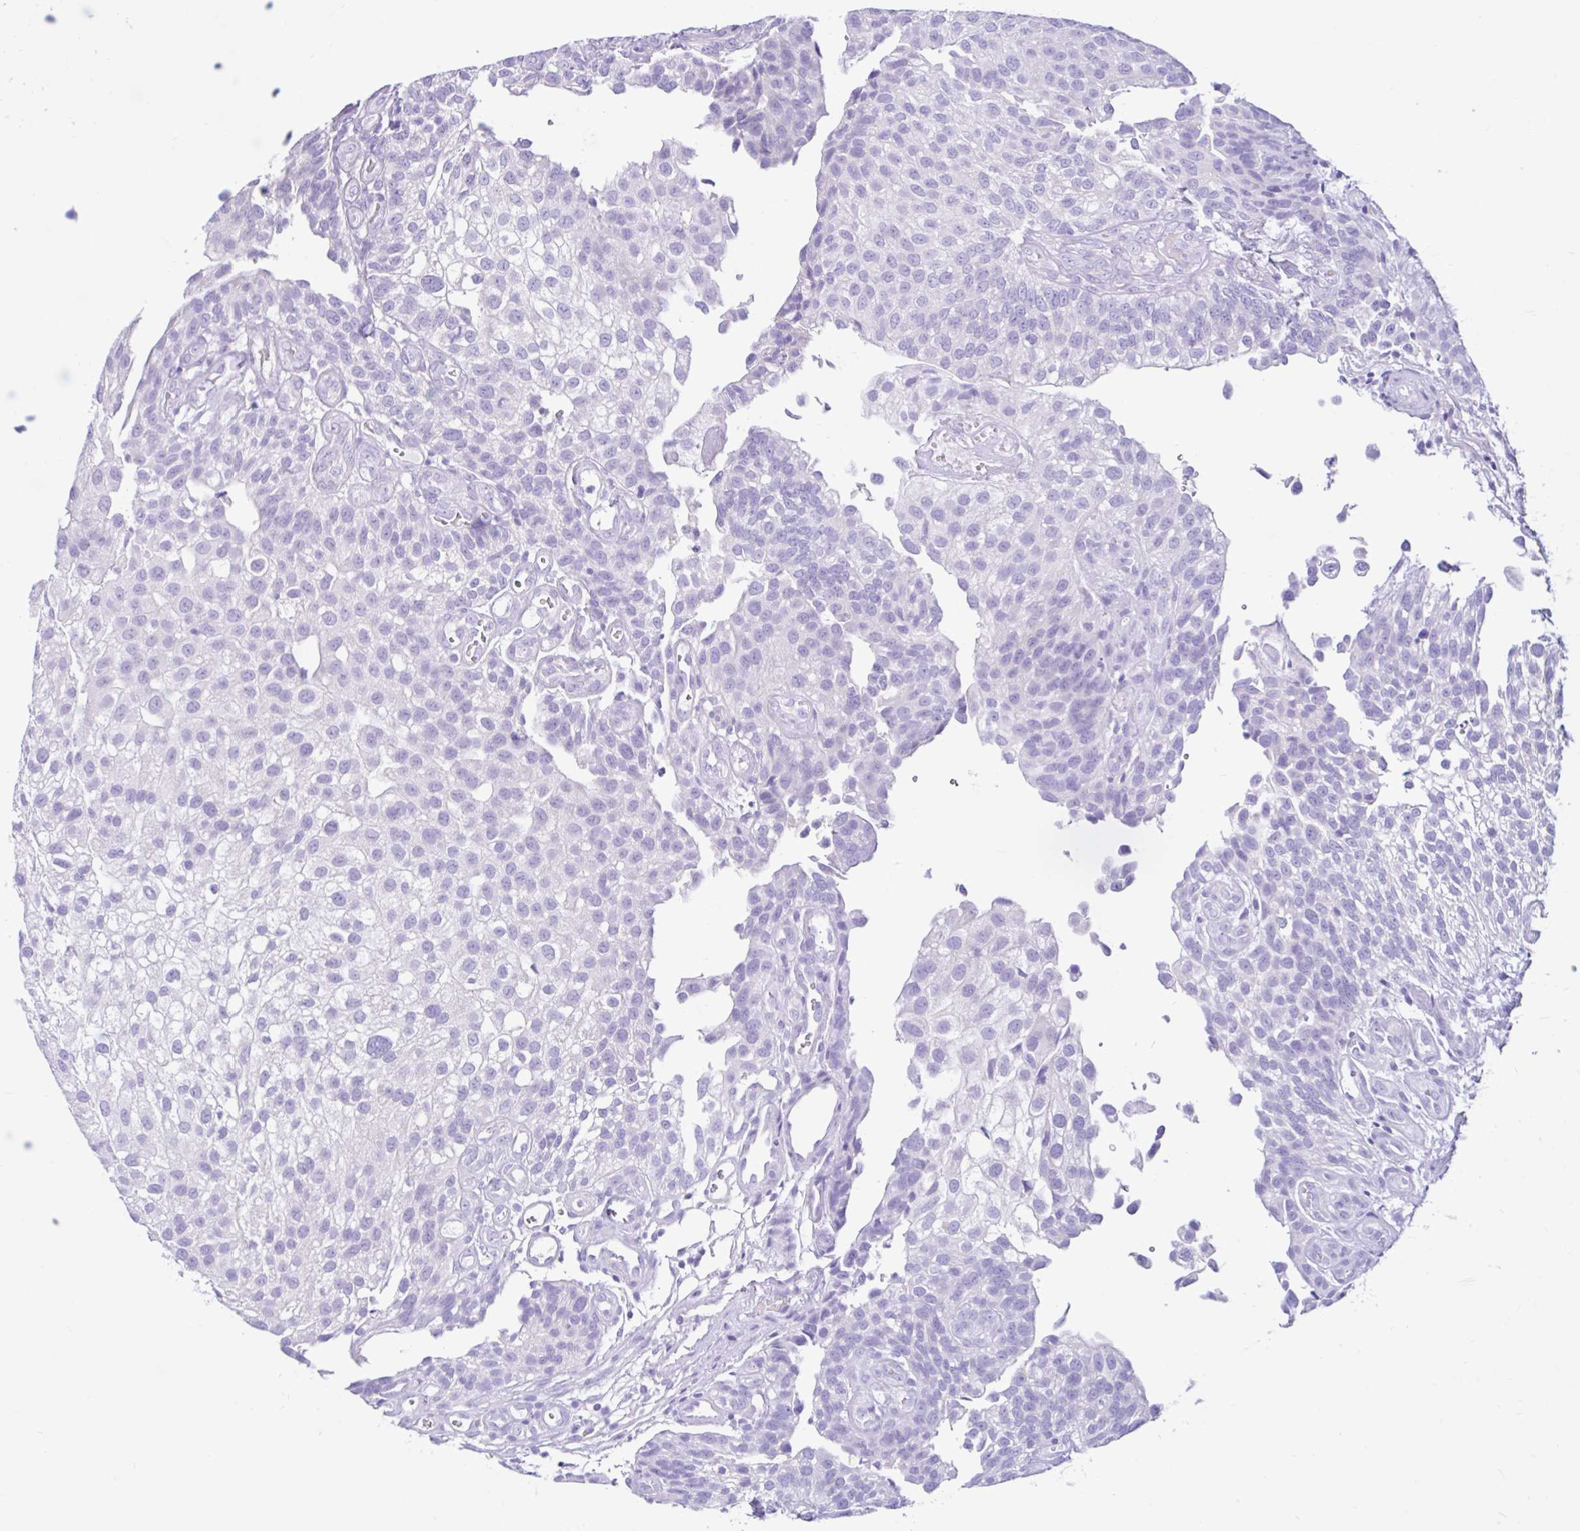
{"staining": {"intensity": "negative", "quantity": "none", "location": "none"}, "tissue": "urothelial cancer", "cell_type": "Tumor cells", "image_type": "cancer", "snomed": [{"axis": "morphology", "description": "Urothelial carcinoma, NOS"}, {"axis": "topography", "description": "Urinary bladder"}], "caption": "Tumor cells show no significant protein expression in urothelial cancer.", "gene": "CYP19A1", "patient": {"sex": "male", "age": 87}}